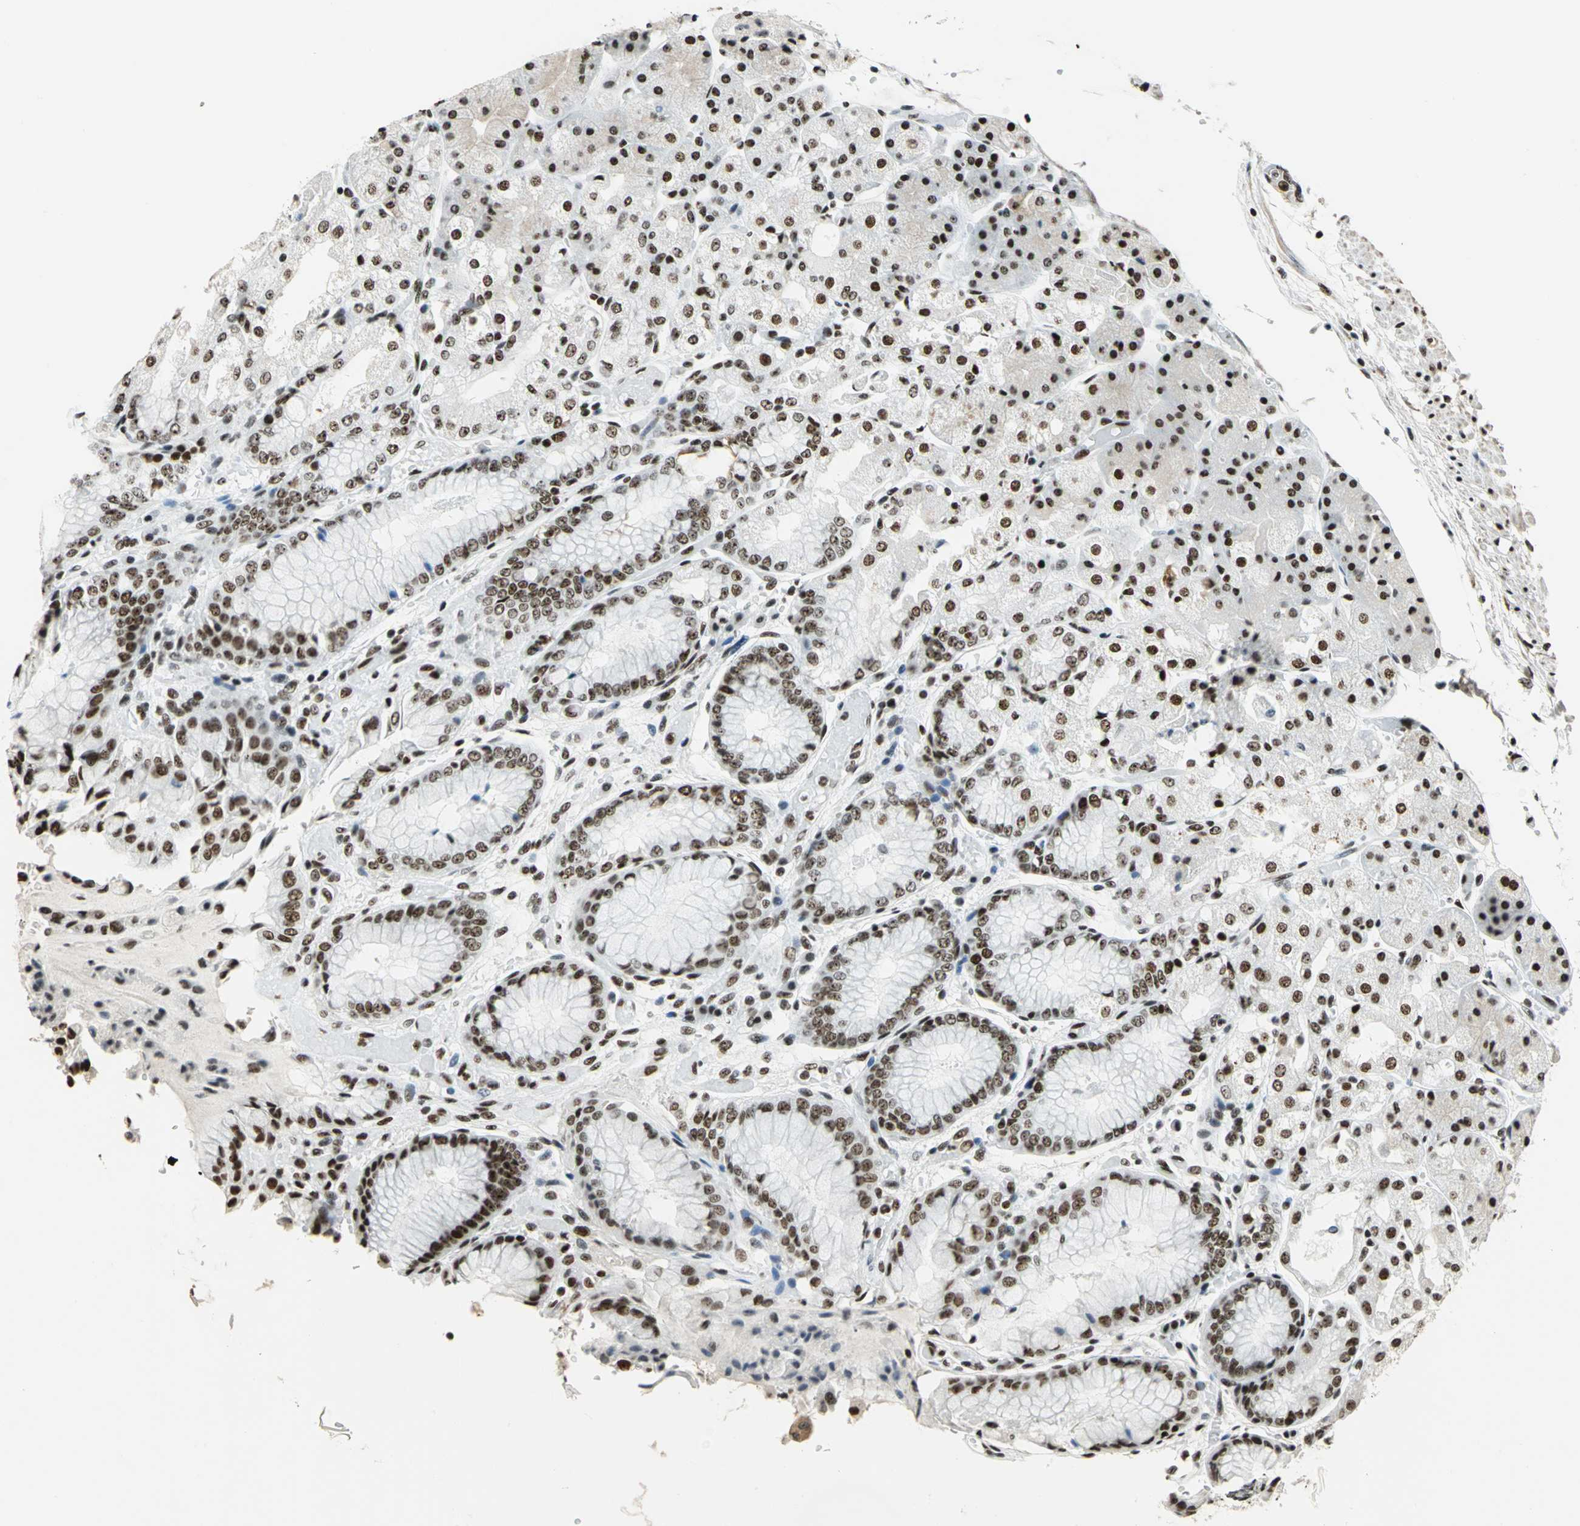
{"staining": {"intensity": "moderate", "quantity": ">75%", "location": "nuclear"}, "tissue": "stomach", "cell_type": "Glandular cells", "image_type": "normal", "snomed": [{"axis": "morphology", "description": "Normal tissue, NOS"}, {"axis": "topography", "description": "Stomach, upper"}], "caption": "DAB immunohistochemical staining of normal stomach exhibits moderate nuclear protein positivity in approximately >75% of glandular cells.", "gene": "UBTF", "patient": {"sex": "male", "age": 72}}